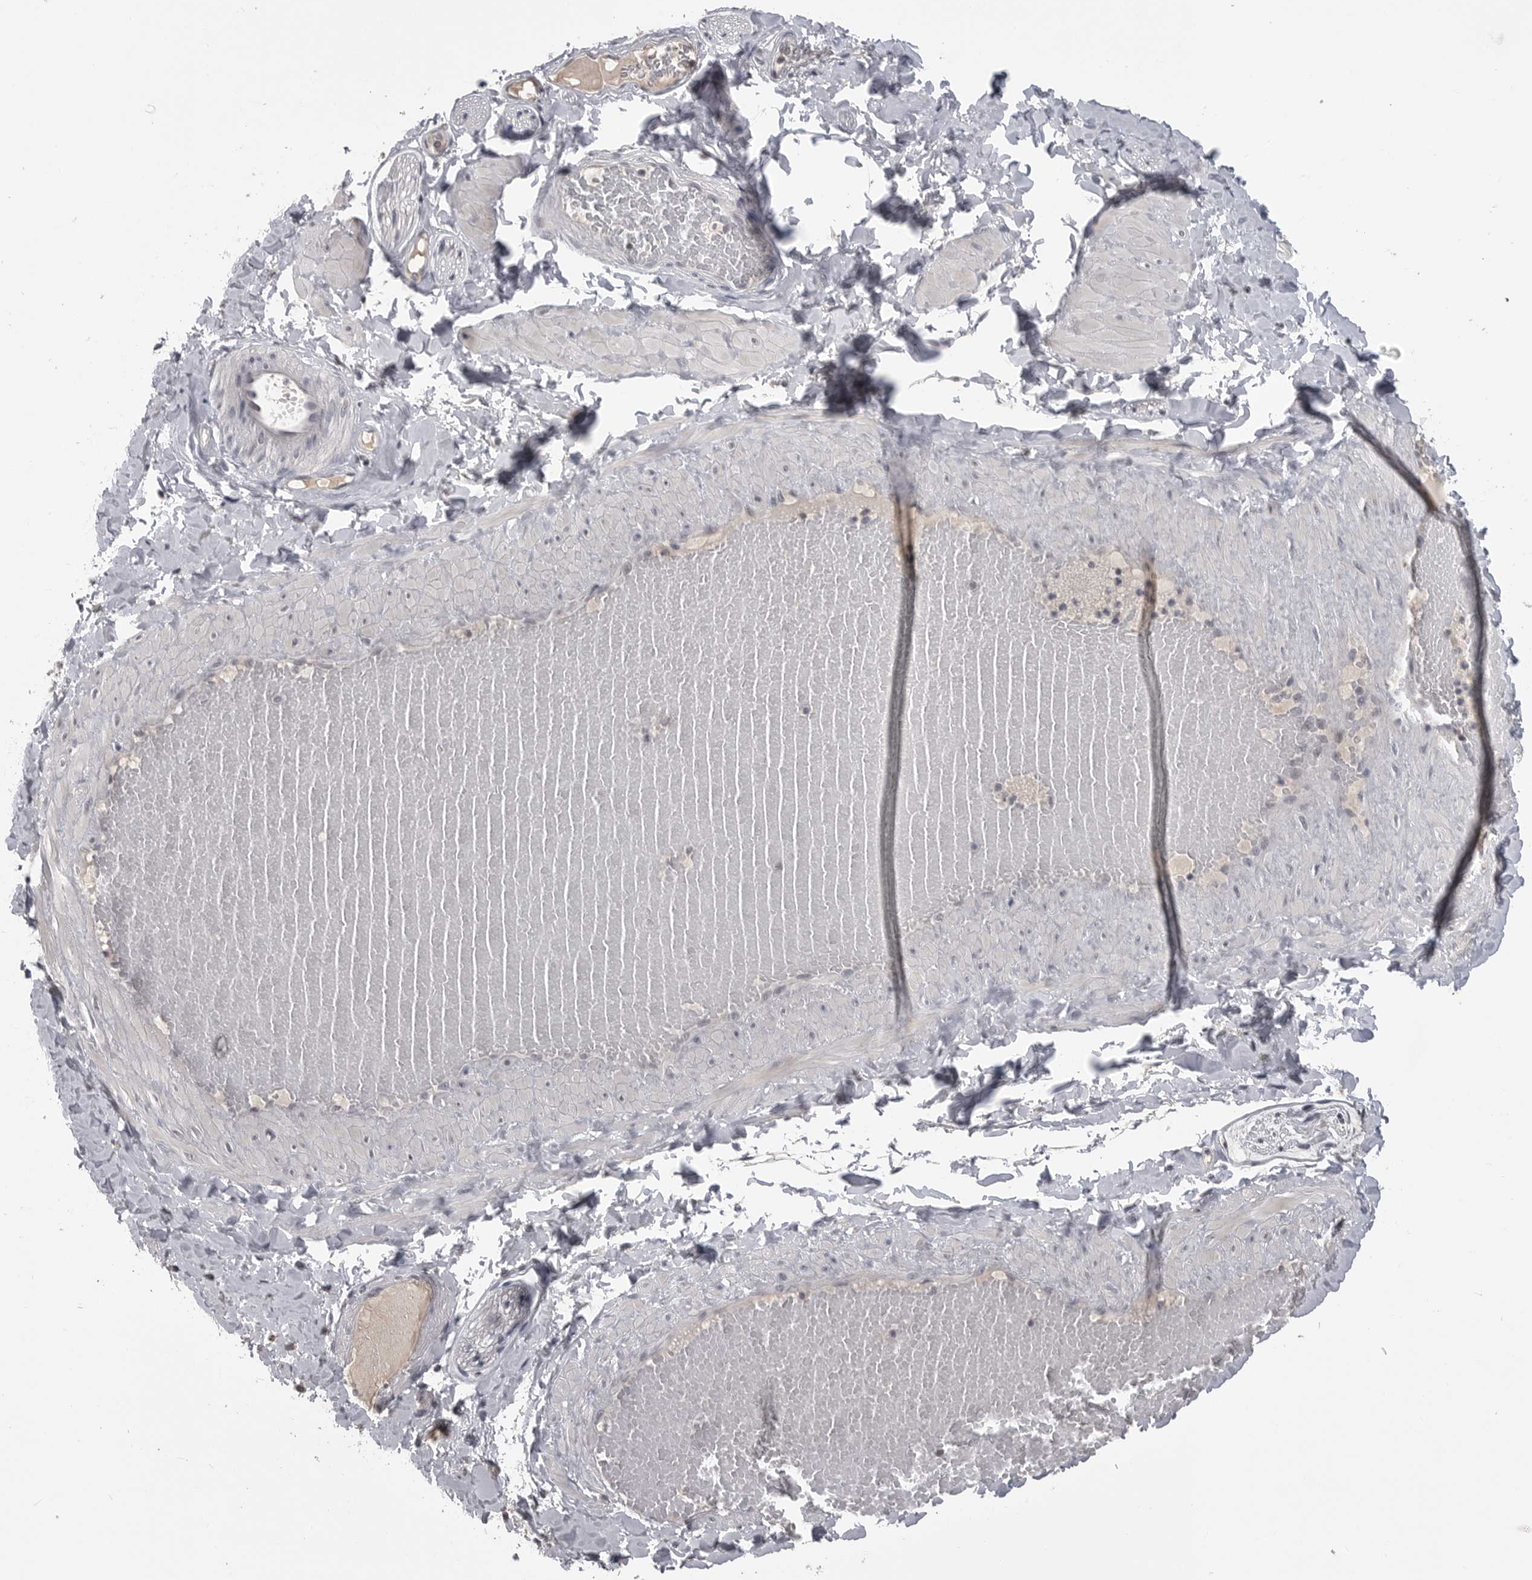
{"staining": {"intensity": "negative", "quantity": "none", "location": "none"}, "tissue": "adipose tissue", "cell_type": "Adipocytes", "image_type": "normal", "snomed": [{"axis": "morphology", "description": "Normal tissue, NOS"}, {"axis": "topography", "description": "Adipose tissue"}, {"axis": "topography", "description": "Vascular tissue"}, {"axis": "topography", "description": "Peripheral nerve tissue"}], "caption": "An image of human adipose tissue is negative for staining in adipocytes. (Brightfield microscopy of DAB immunohistochemistry at high magnification).", "gene": "DLG2", "patient": {"sex": "male", "age": 25}}